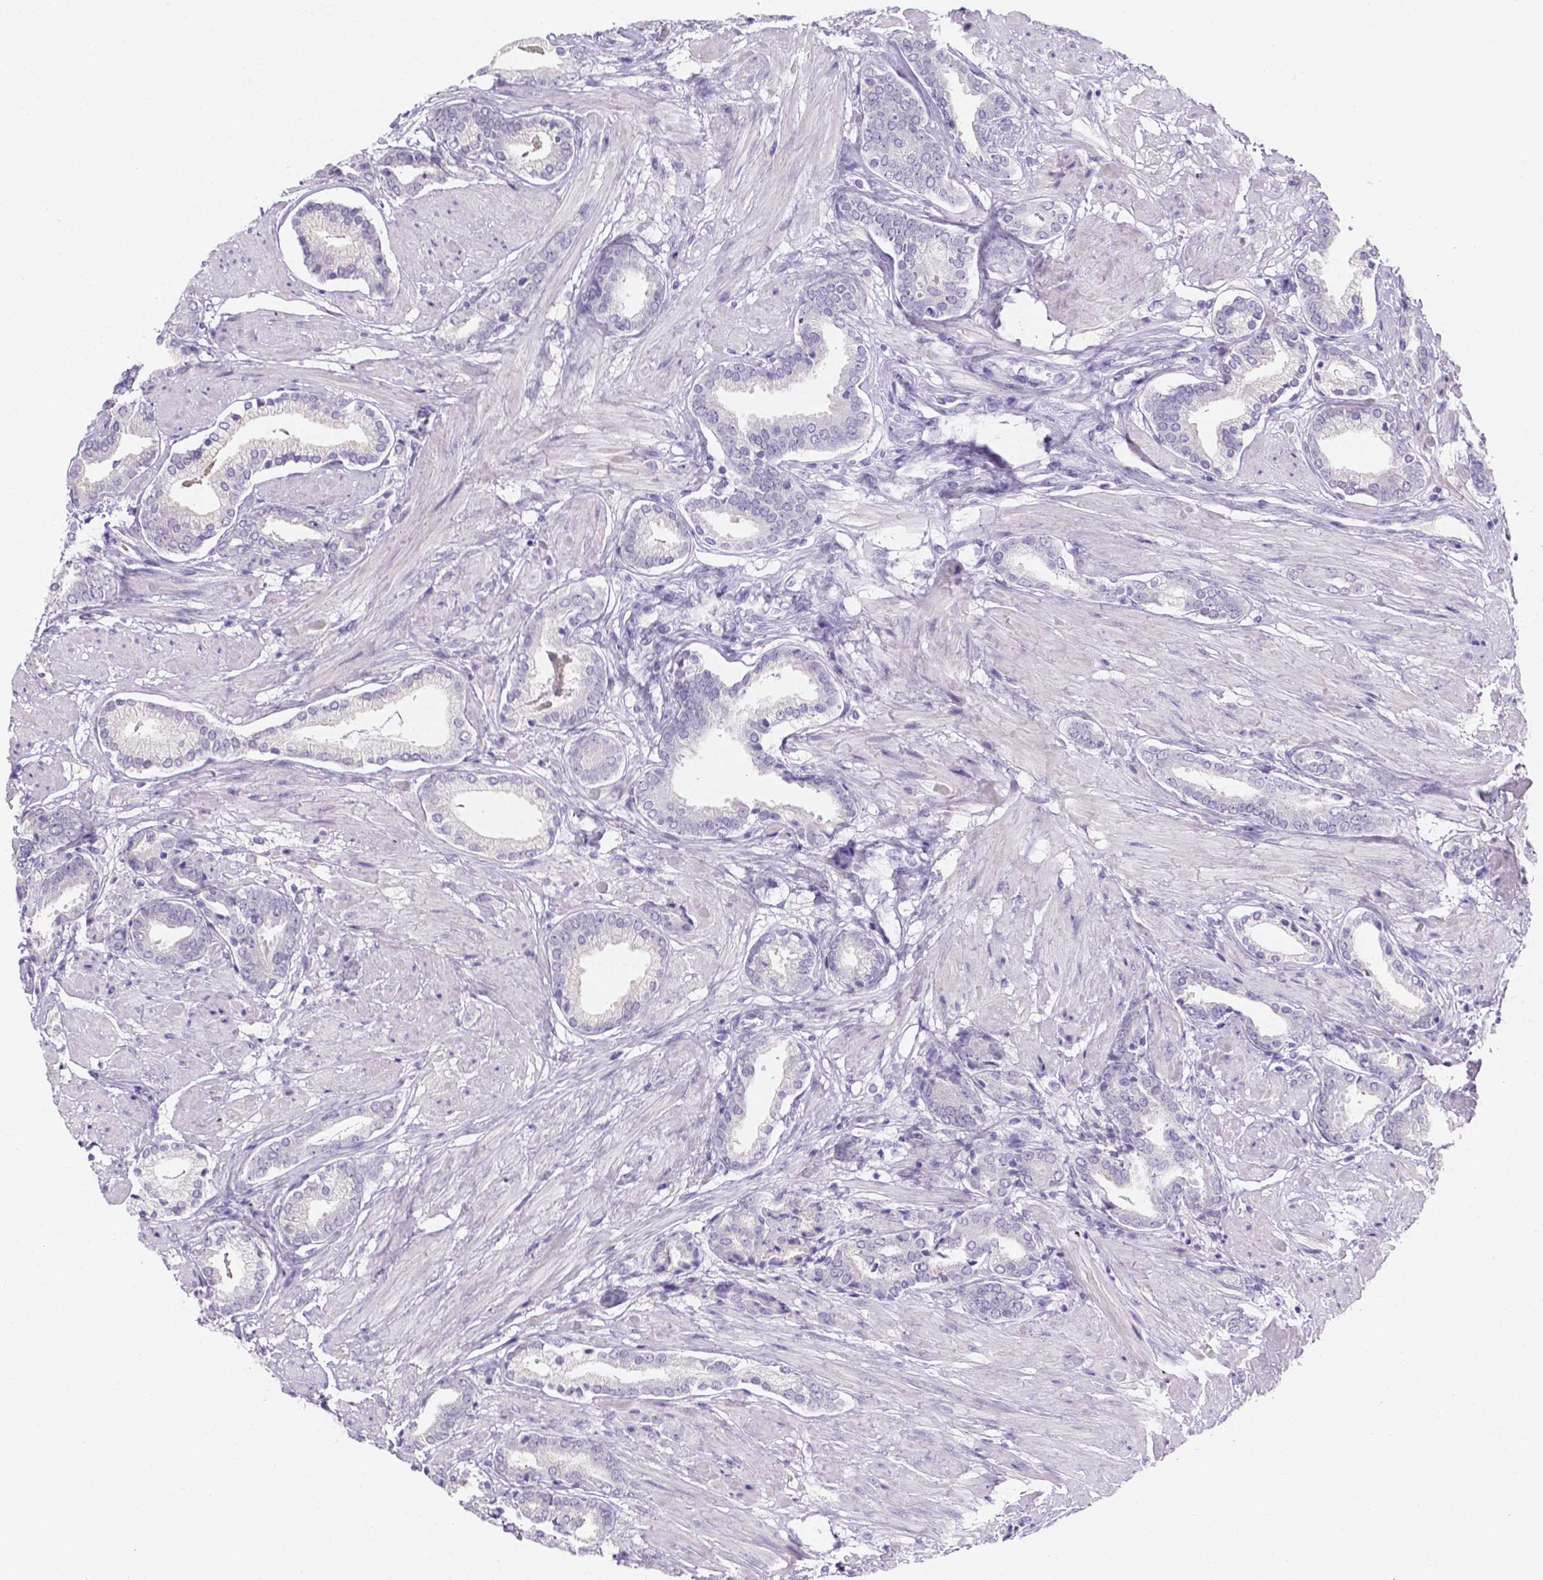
{"staining": {"intensity": "negative", "quantity": "none", "location": "none"}, "tissue": "prostate cancer", "cell_type": "Tumor cells", "image_type": "cancer", "snomed": [{"axis": "morphology", "description": "Adenocarcinoma, High grade"}, {"axis": "topography", "description": "Prostate"}], "caption": "Immunohistochemical staining of prostate cancer (adenocarcinoma (high-grade)) reveals no significant staining in tumor cells.", "gene": "PLXNA4", "patient": {"sex": "male", "age": 56}}